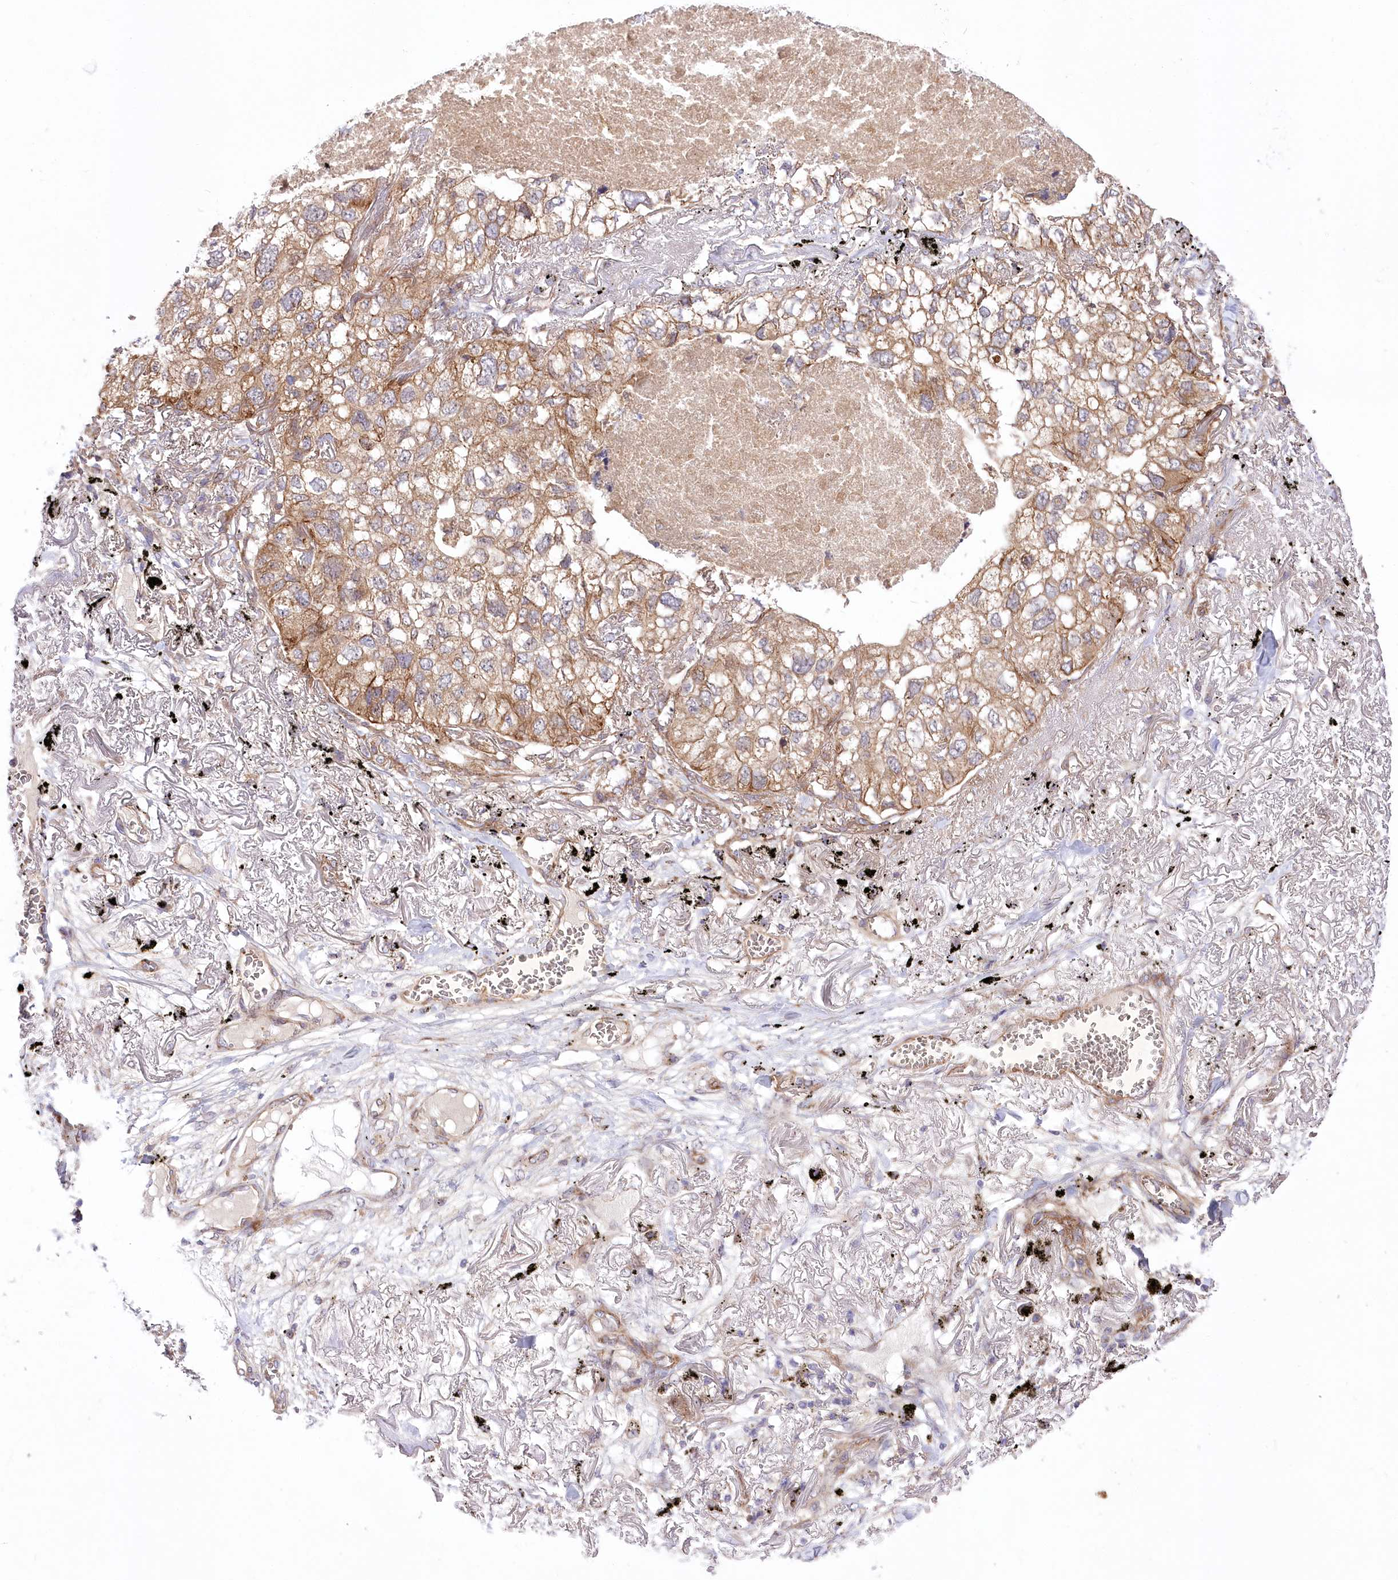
{"staining": {"intensity": "moderate", "quantity": ">75%", "location": "cytoplasmic/membranous"}, "tissue": "lung cancer", "cell_type": "Tumor cells", "image_type": "cancer", "snomed": [{"axis": "morphology", "description": "Adenocarcinoma, NOS"}, {"axis": "topography", "description": "Lung"}], "caption": "Protein staining exhibits moderate cytoplasmic/membranous staining in approximately >75% of tumor cells in adenocarcinoma (lung).", "gene": "TRUB1", "patient": {"sex": "male", "age": 65}}